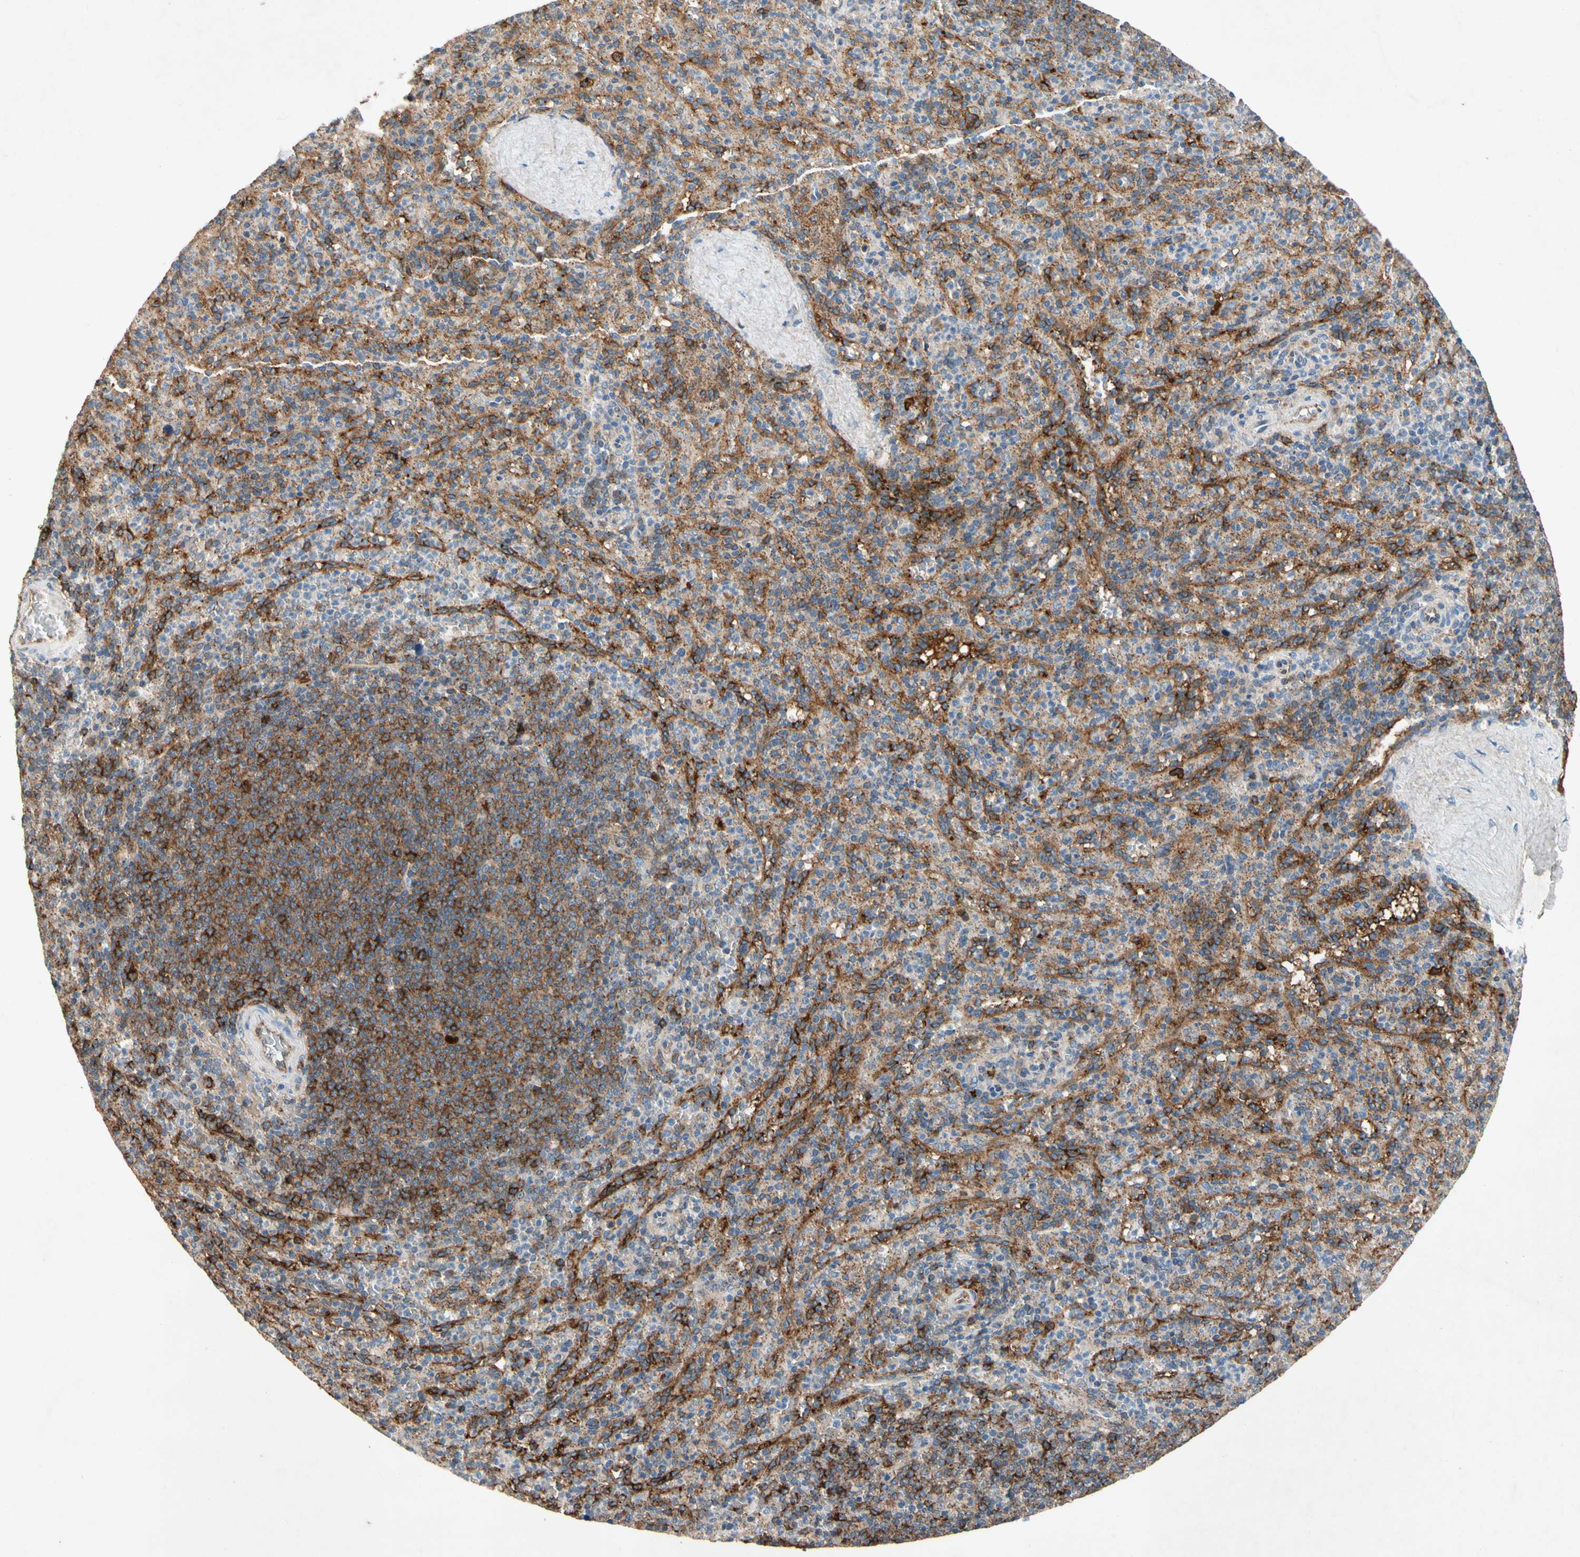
{"staining": {"intensity": "moderate", "quantity": "25%-75%", "location": "cytoplasmic/membranous"}, "tissue": "spleen", "cell_type": "Cells in red pulp", "image_type": "normal", "snomed": [{"axis": "morphology", "description": "Normal tissue, NOS"}, {"axis": "topography", "description": "Spleen"}], "caption": "Cells in red pulp display medium levels of moderate cytoplasmic/membranous positivity in about 25%-75% of cells in normal human spleen. (IHC, brightfield microscopy, high magnification).", "gene": "NDFIP2", "patient": {"sex": "male", "age": 36}}